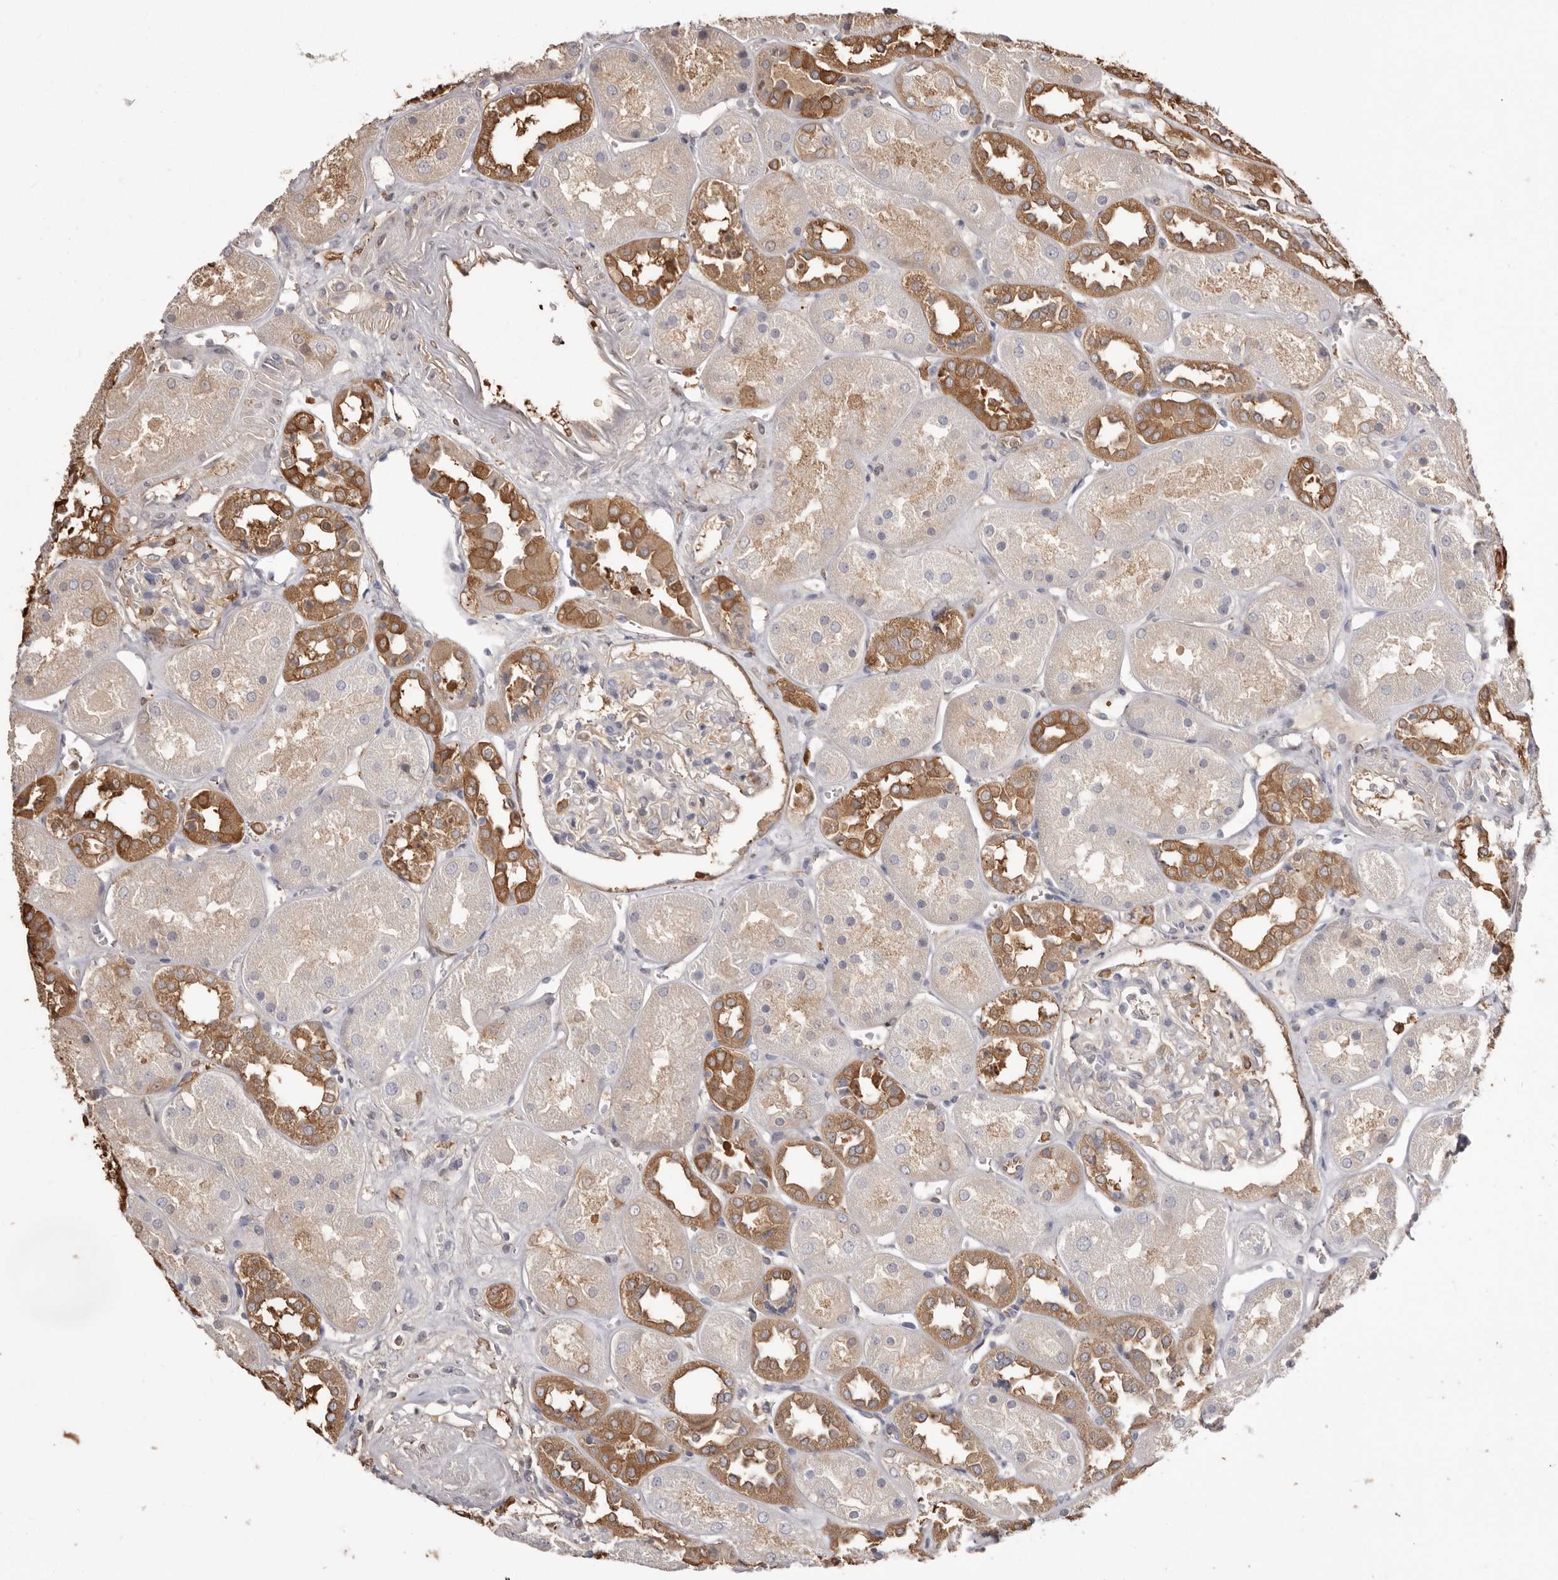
{"staining": {"intensity": "moderate", "quantity": "<25%", "location": "cytoplasmic/membranous"}, "tissue": "kidney", "cell_type": "Cells in glomeruli", "image_type": "normal", "snomed": [{"axis": "morphology", "description": "Normal tissue, NOS"}, {"axis": "topography", "description": "Kidney"}], "caption": "Benign kidney shows moderate cytoplasmic/membranous staining in approximately <25% of cells in glomeruli.", "gene": "PKM", "patient": {"sex": "male", "age": 70}}